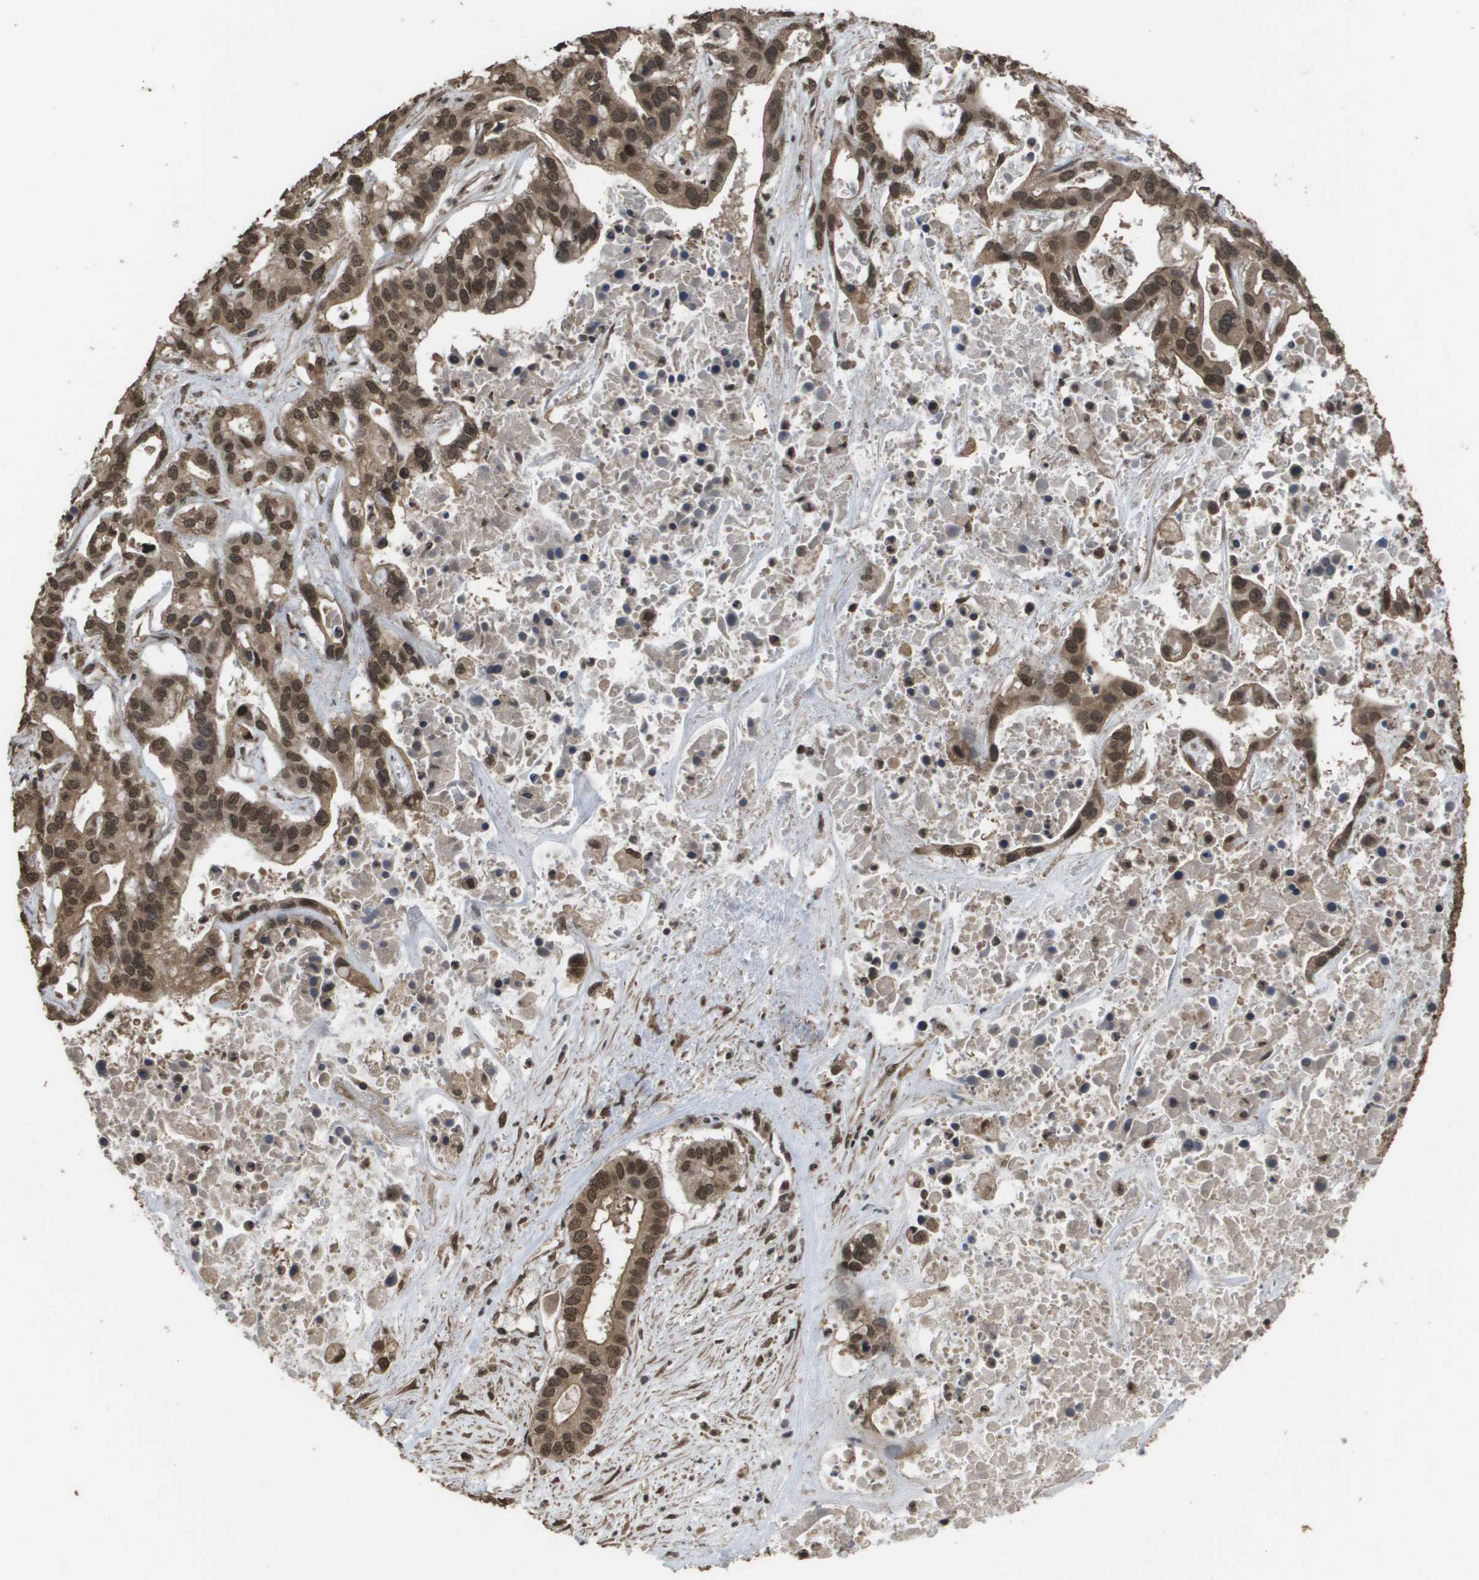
{"staining": {"intensity": "moderate", "quantity": ">75%", "location": "cytoplasmic/membranous,nuclear"}, "tissue": "liver cancer", "cell_type": "Tumor cells", "image_type": "cancer", "snomed": [{"axis": "morphology", "description": "Cholangiocarcinoma"}, {"axis": "topography", "description": "Liver"}], "caption": "IHC of liver cancer (cholangiocarcinoma) exhibits medium levels of moderate cytoplasmic/membranous and nuclear expression in approximately >75% of tumor cells. (Brightfield microscopy of DAB IHC at high magnification).", "gene": "AXIN2", "patient": {"sex": "female", "age": 65}}